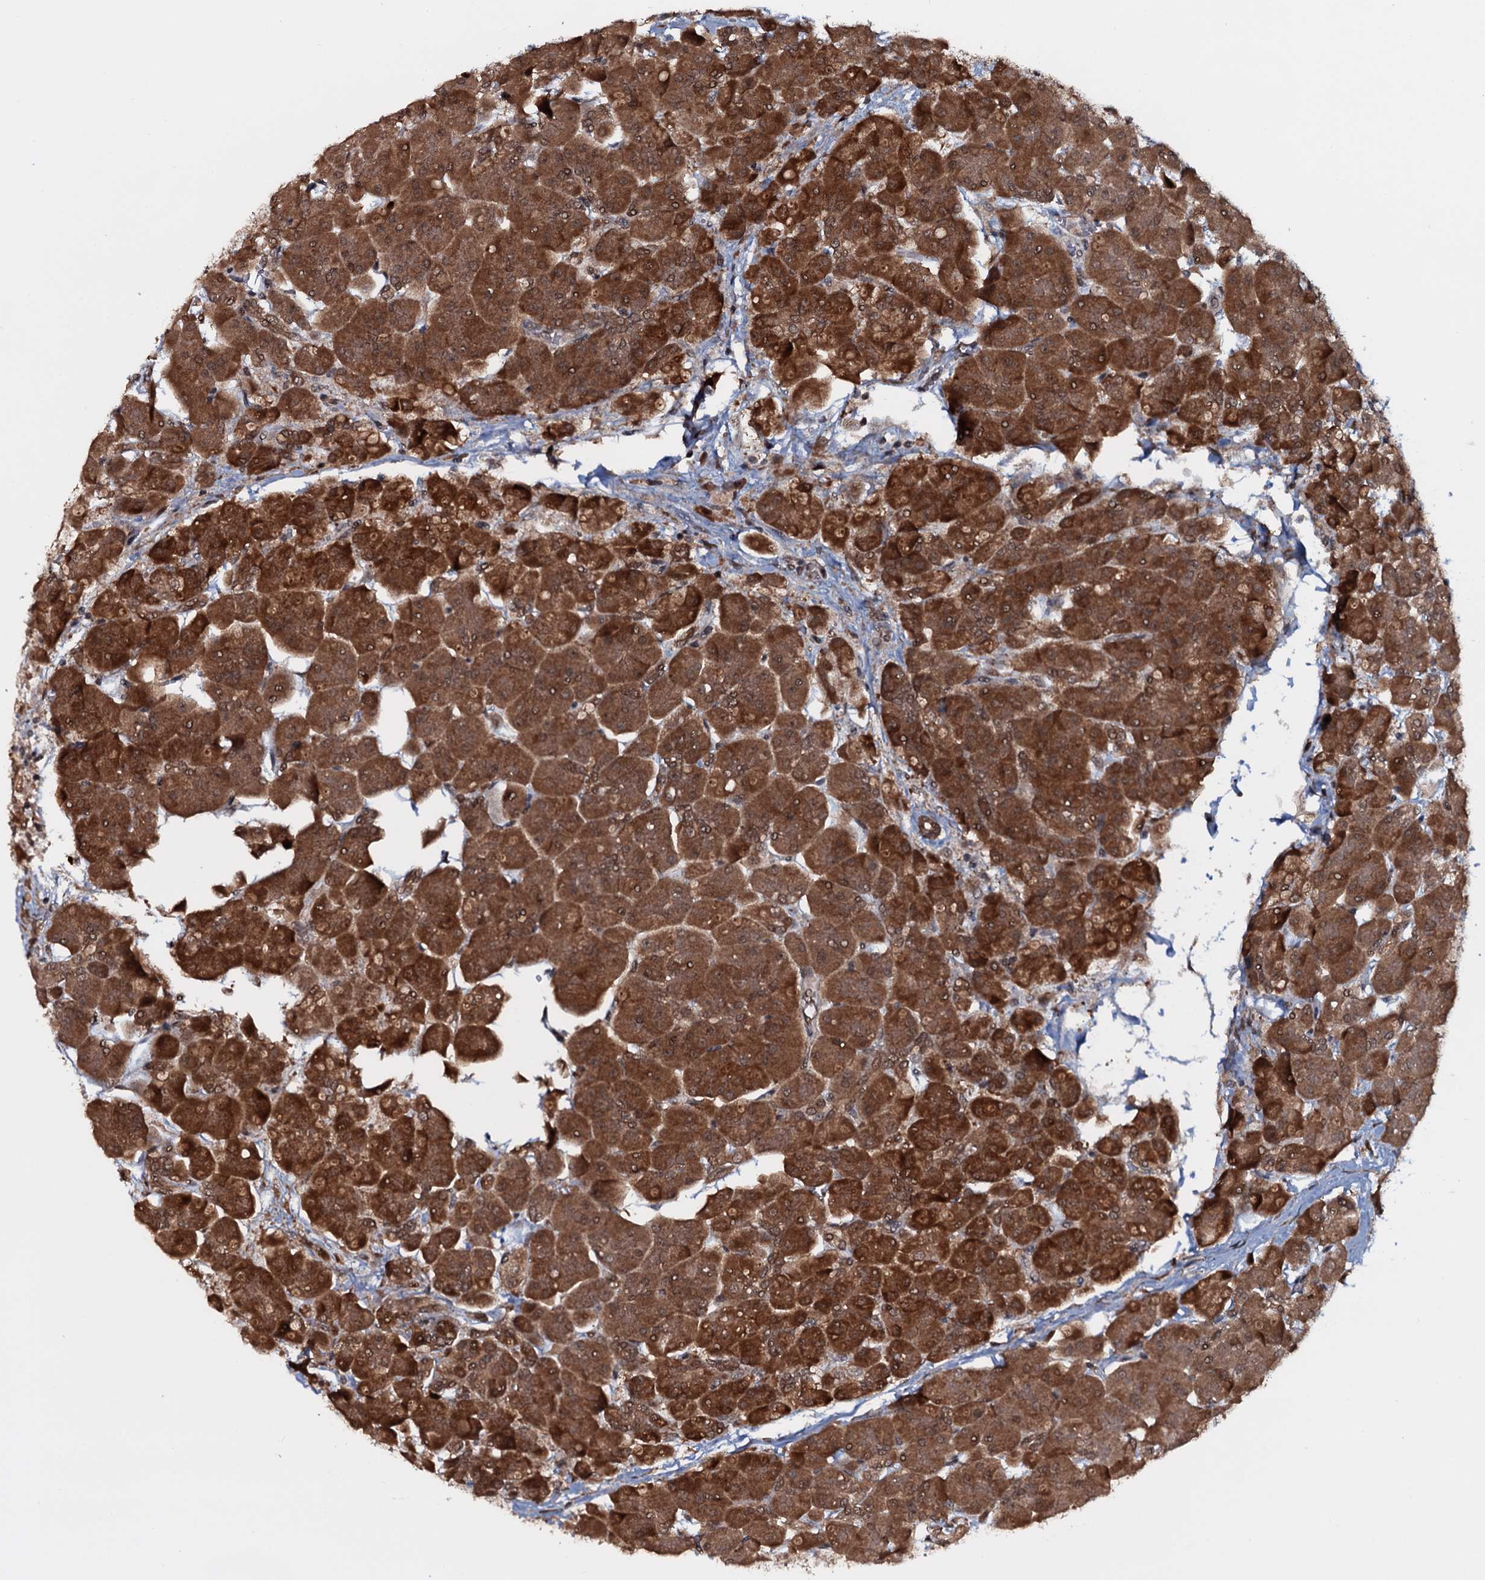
{"staining": {"intensity": "strong", "quantity": ">75%", "location": "cytoplasmic/membranous"}, "tissue": "pancreas", "cell_type": "Exocrine glandular cells", "image_type": "normal", "snomed": [{"axis": "morphology", "description": "Normal tissue, NOS"}, {"axis": "topography", "description": "Pancreas"}], "caption": "There is high levels of strong cytoplasmic/membranous positivity in exocrine glandular cells of unremarkable pancreas, as demonstrated by immunohistochemical staining (brown color).", "gene": "HDDC3", "patient": {"sex": "male", "age": 66}}